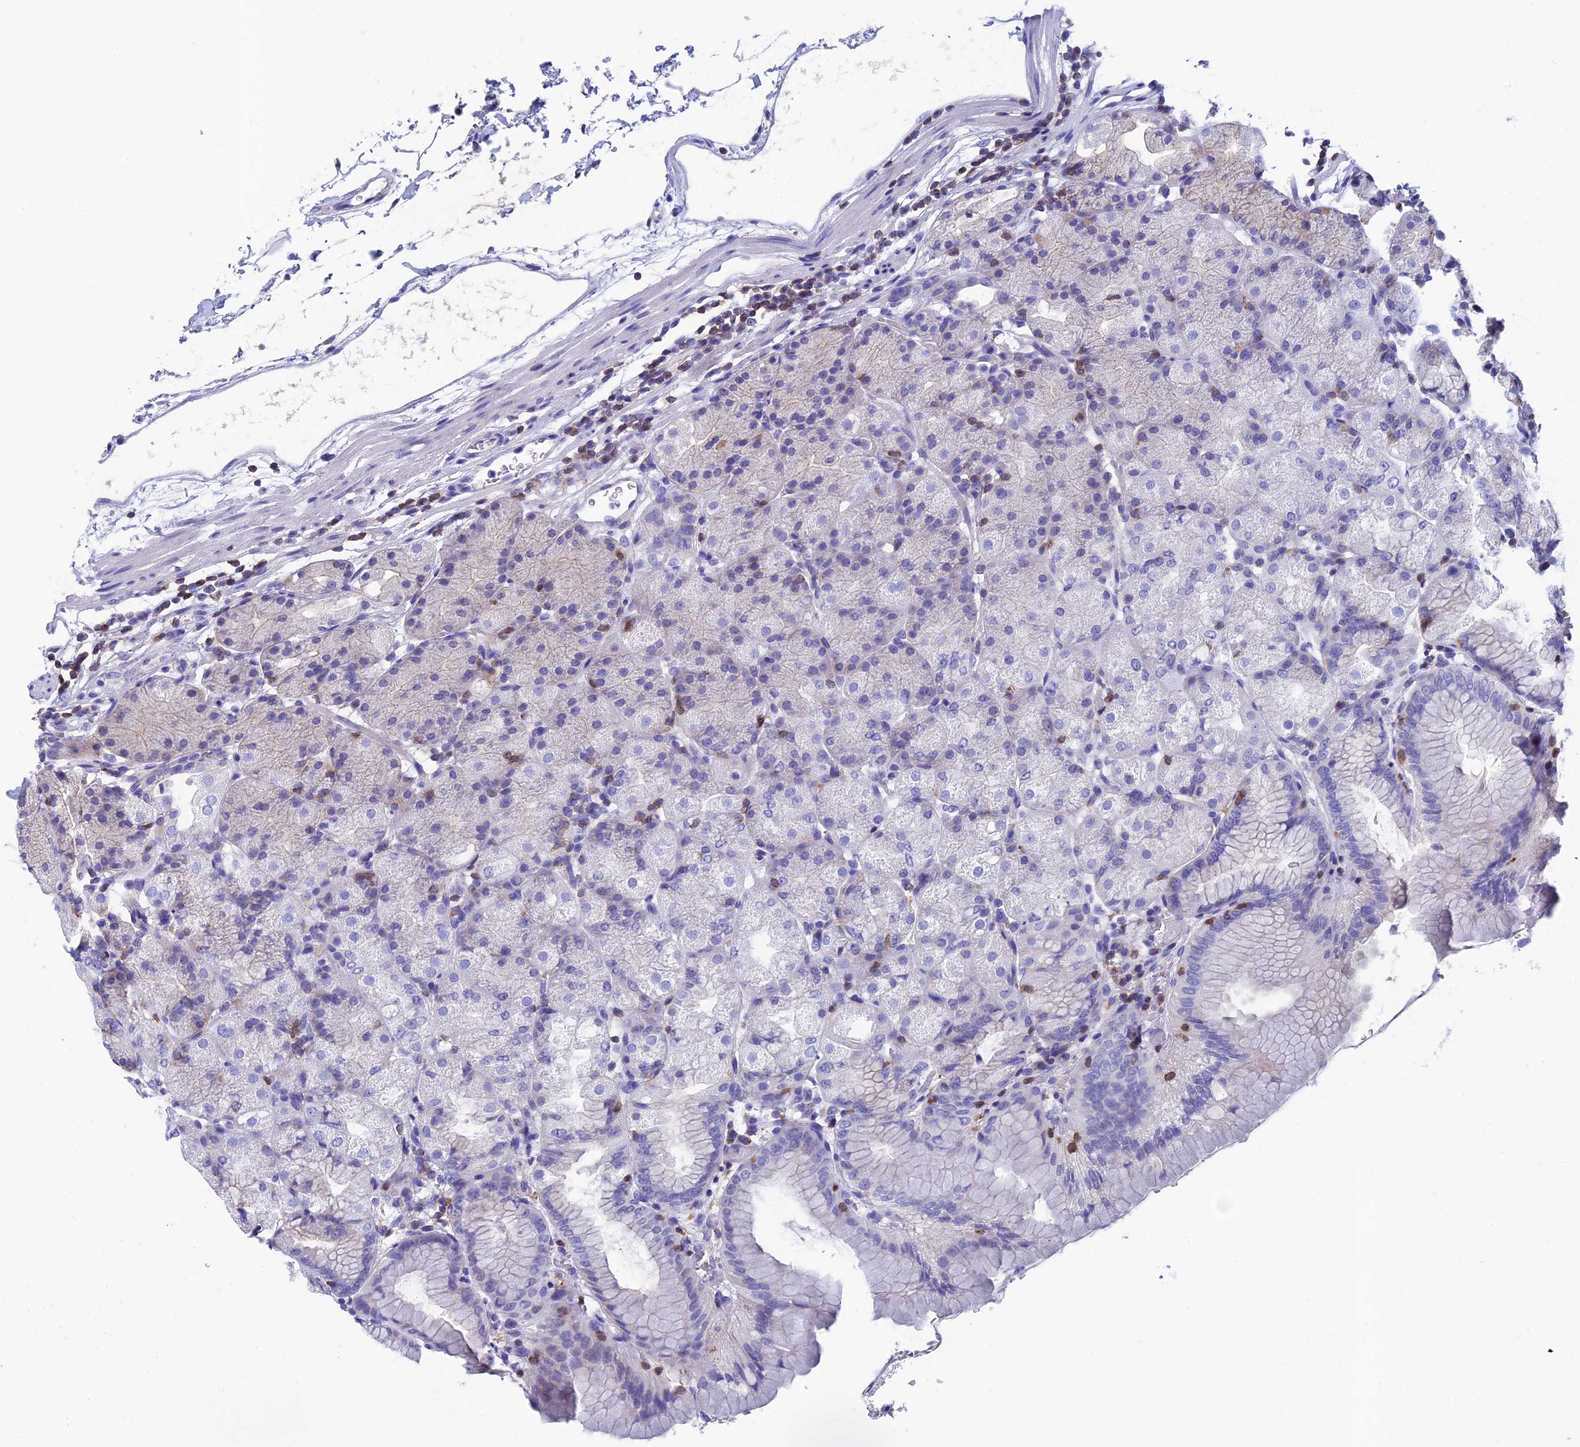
{"staining": {"intensity": "negative", "quantity": "none", "location": "none"}, "tissue": "stomach", "cell_type": "Glandular cells", "image_type": "normal", "snomed": [{"axis": "morphology", "description": "Normal tissue, NOS"}, {"axis": "topography", "description": "Stomach, upper"}, {"axis": "topography", "description": "Stomach, lower"}], "caption": "Stomach was stained to show a protein in brown. There is no significant expression in glandular cells. Brightfield microscopy of immunohistochemistry (IHC) stained with DAB (3,3'-diaminobenzidine) (brown) and hematoxylin (blue), captured at high magnification.", "gene": "SEPTIN1", "patient": {"sex": "male", "age": 62}}